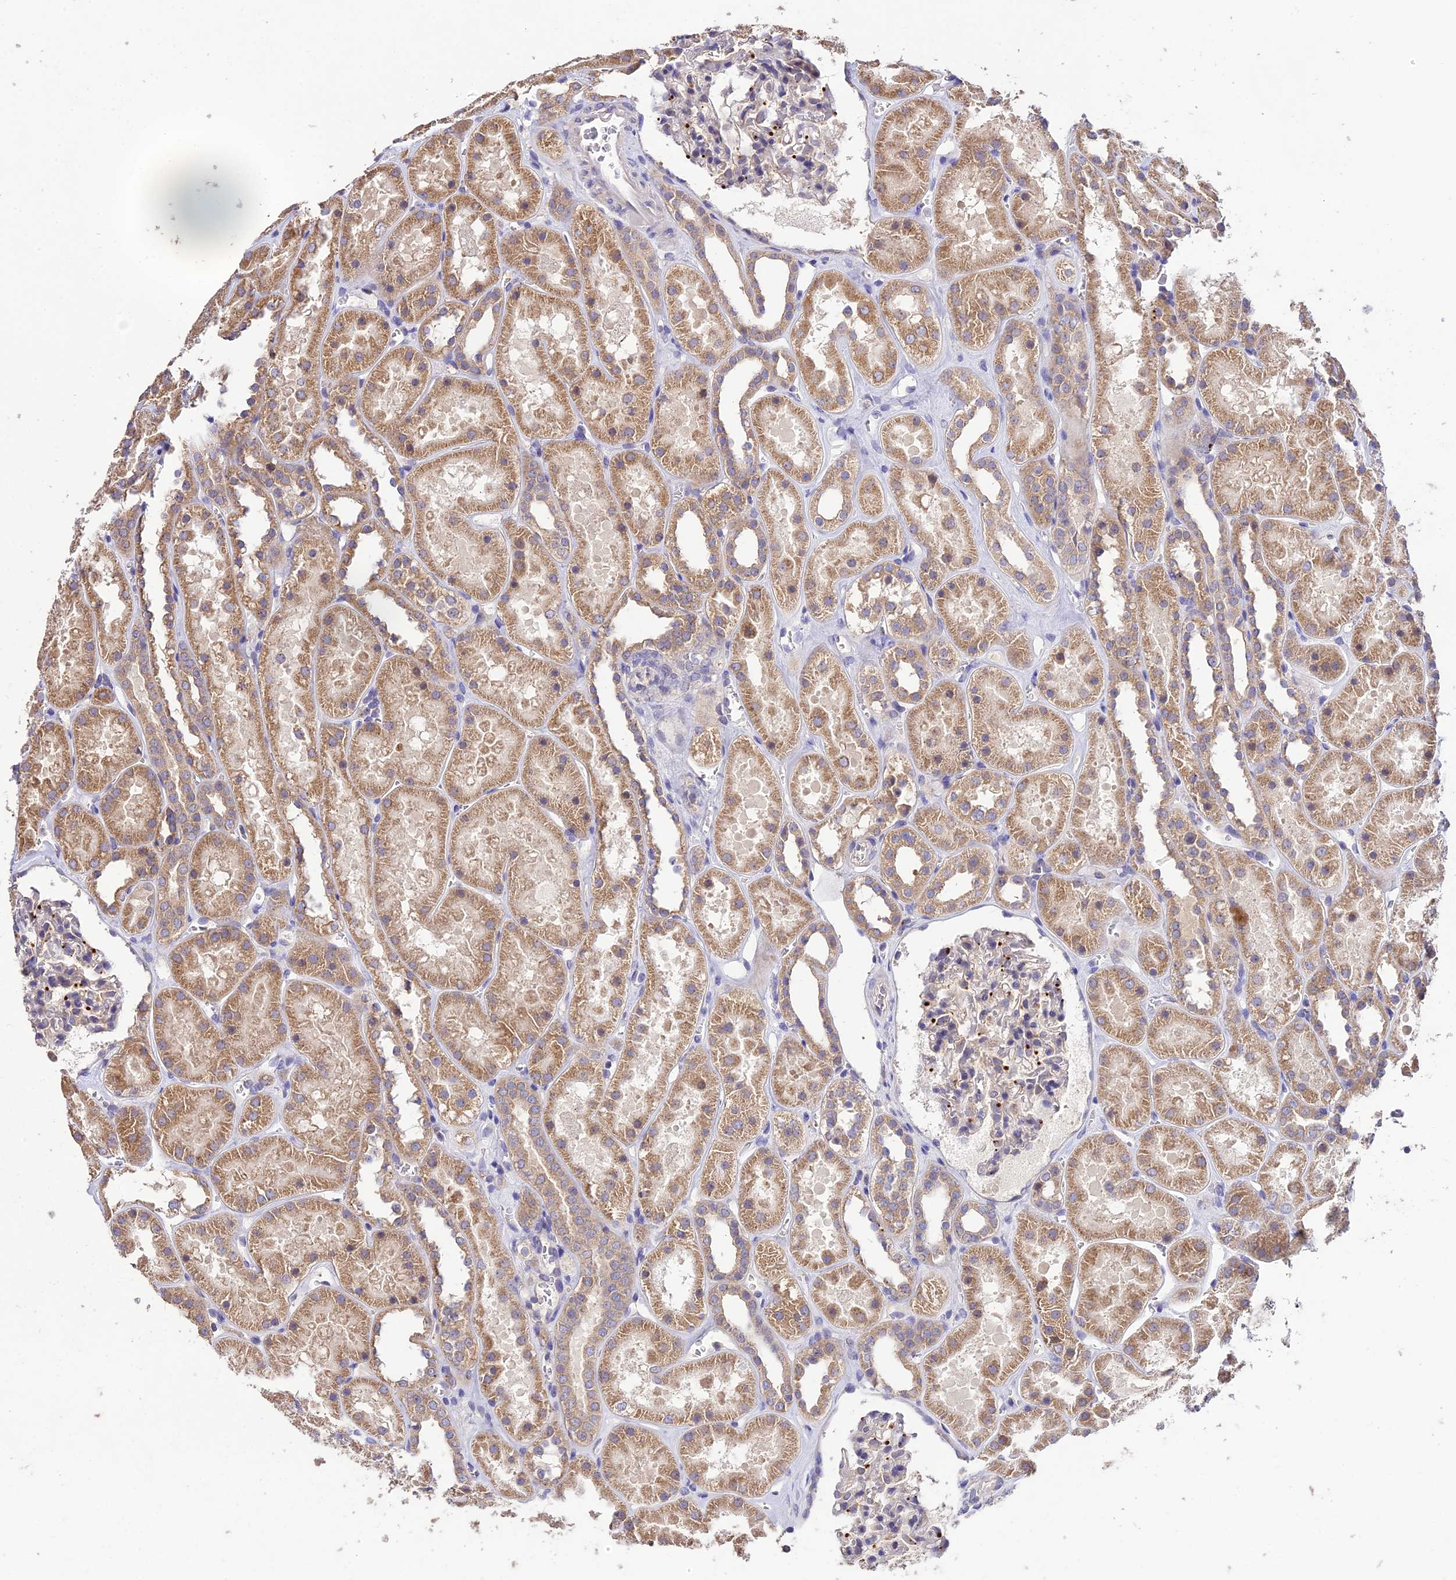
{"staining": {"intensity": "moderate", "quantity": "<25%", "location": "cytoplasmic/membranous"}, "tissue": "kidney", "cell_type": "Cells in glomeruli", "image_type": "normal", "snomed": [{"axis": "morphology", "description": "Normal tissue, NOS"}, {"axis": "topography", "description": "Kidney"}], "caption": "Brown immunohistochemical staining in normal human kidney shows moderate cytoplasmic/membranous staining in about <25% of cells in glomeruli. (Stains: DAB in brown, nuclei in blue, Microscopy: brightfield microscopy at high magnification).", "gene": "SDHD", "patient": {"sex": "female", "age": 41}}